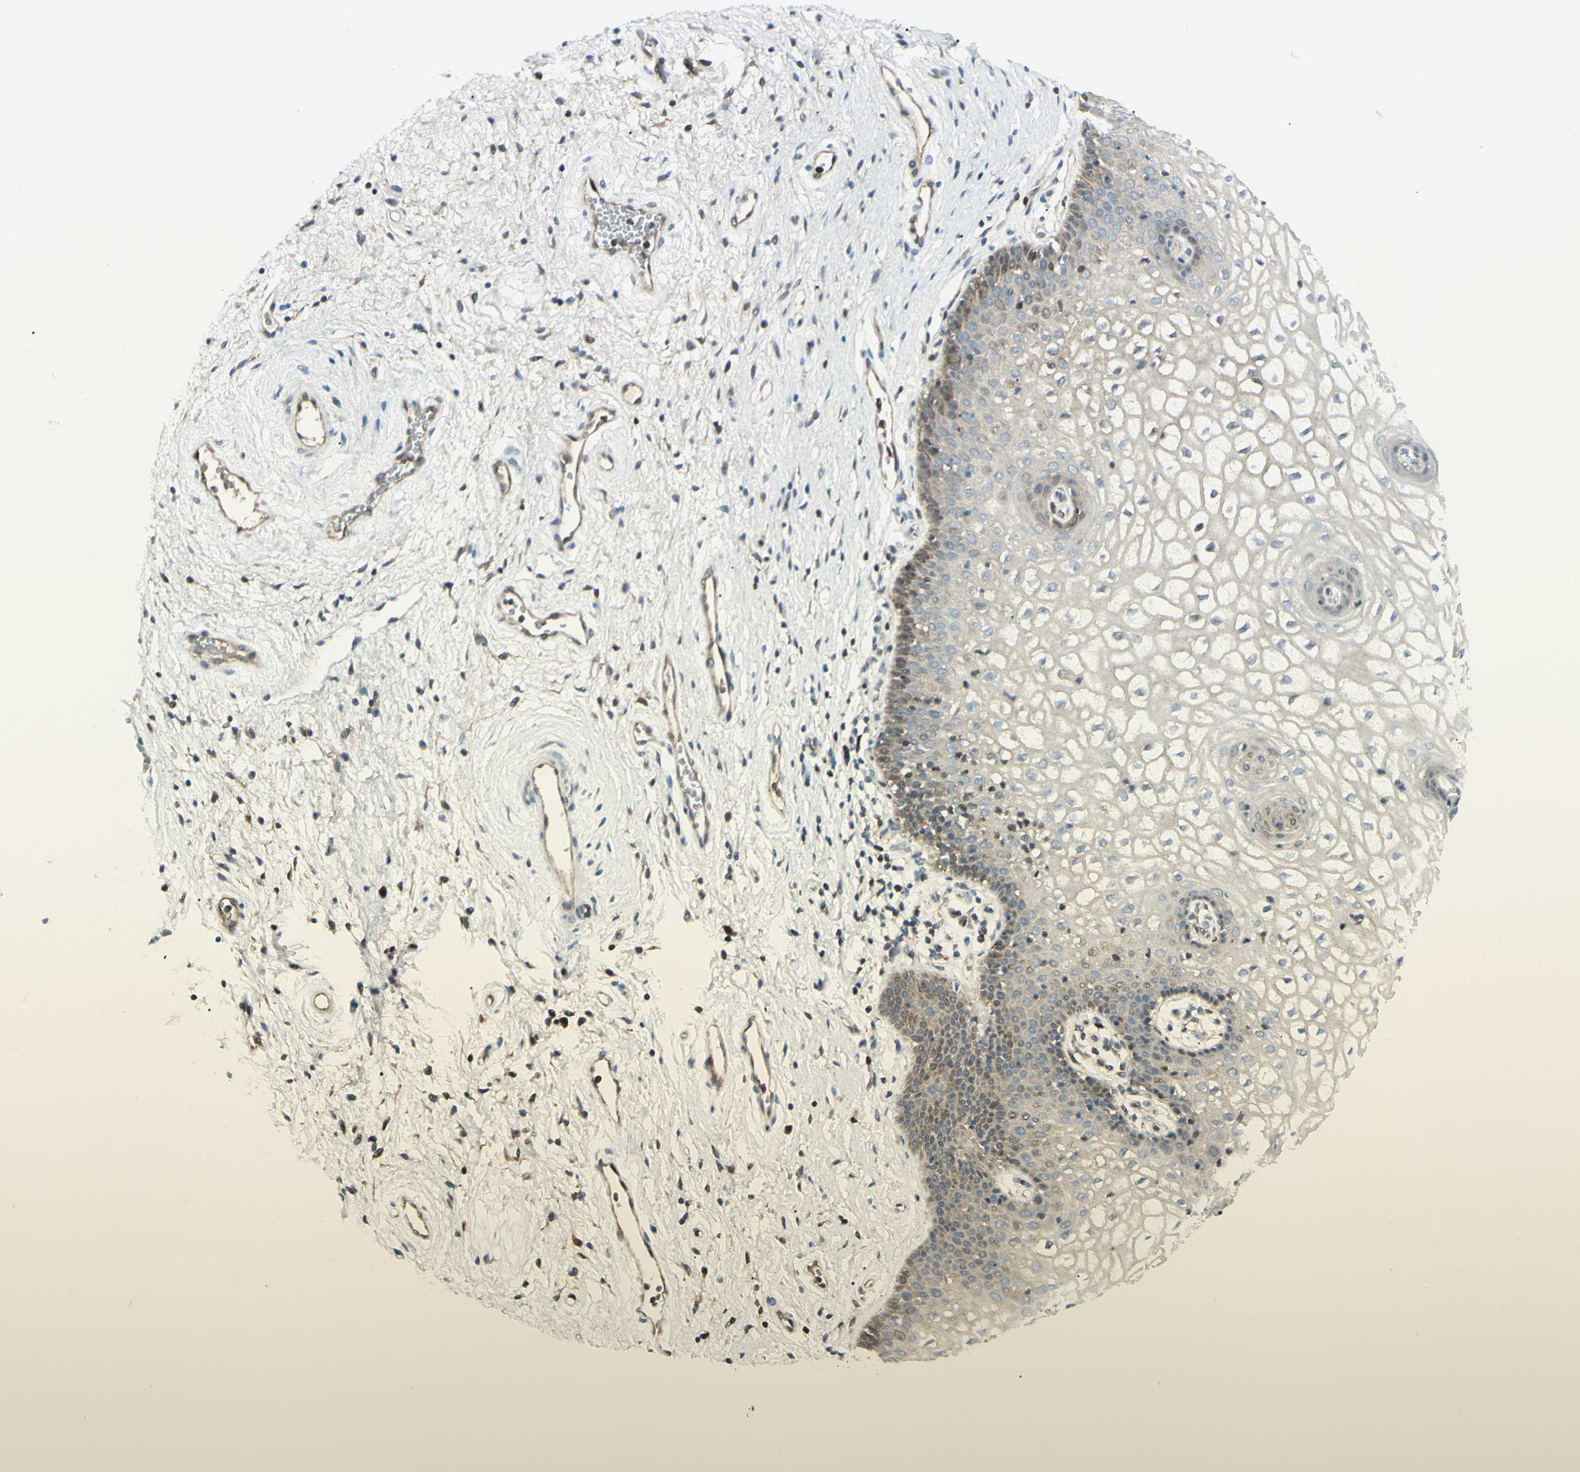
{"staining": {"intensity": "weak", "quantity": "<25%", "location": "cytoplasmic/membranous"}, "tissue": "vagina", "cell_type": "Squamous epithelial cells", "image_type": "normal", "snomed": [{"axis": "morphology", "description": "Normal tissue, NOS"}, {"axis": "topography", "description": "Vagina"}], "caption": "There is no significant positivity in squamous epithelial cells of vagina. (Brightfield microscopy of DAB IHC at high magnification).", "gene": "C1orf159", "patient": {"sex": "female", "age": 34}}